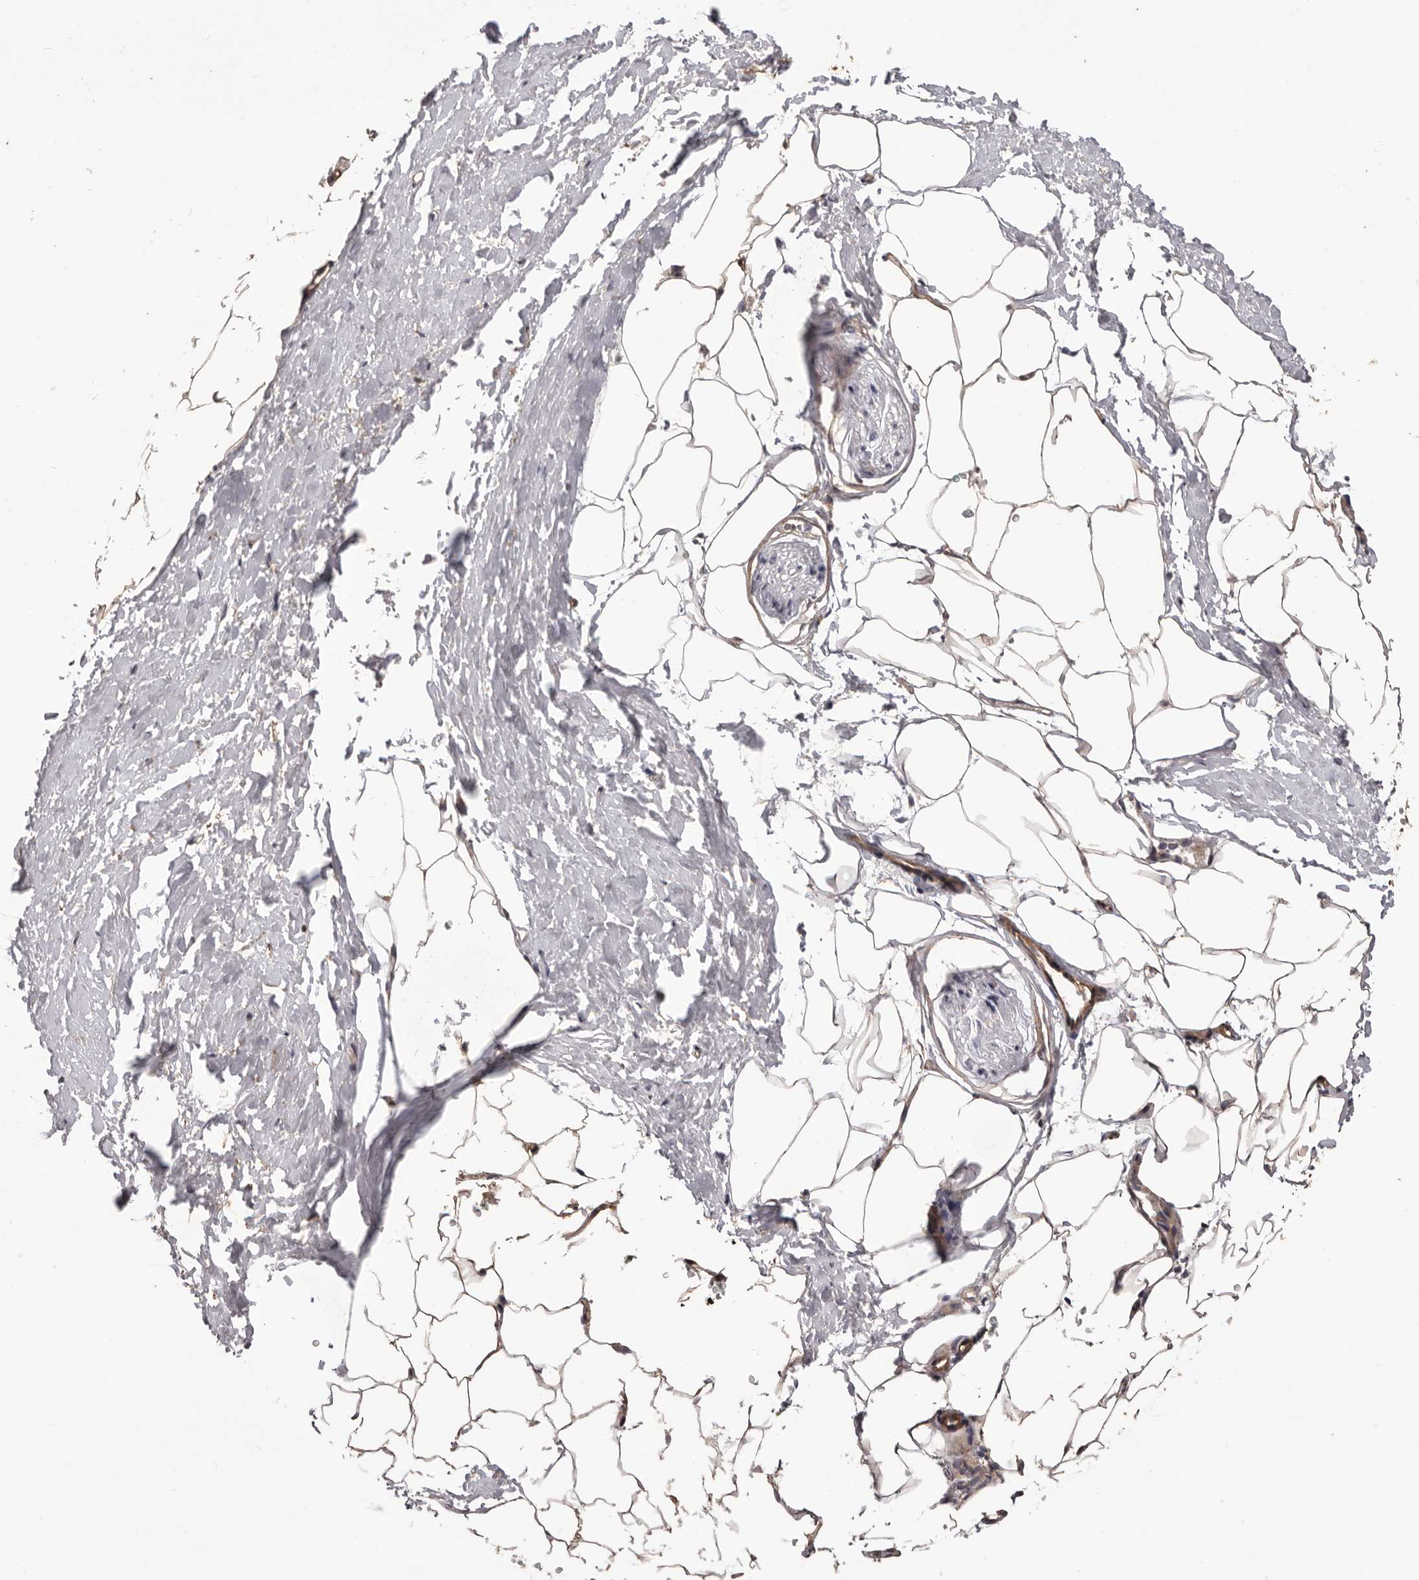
{"staining": {"intensity": "weak", "quantity": ">75%", "location": "cytoplasmic/membranous"}, "tissue": "adipose tissue", "cell_type": "Adipocytes", "image_type": "normal", "snomed": [{"axis": "morphology", "description": "Normal tissue, NOS"}, {"axis": "morphology", "description": "Adenocarcinoma, Low grade"}, {"axis": "topography", "description": "Prostate"}, {"axis": "topography", "description": "Peripheral nerve tissue"}], "caption": "Brown immunohistochemical staining in benign human adipose tissue shows weak cytoplasmic/membranous expression in about >75% of adipocytes. The protein is stained brown, and the nuclei are stained in blue (DAB (3,3'-diaminobenzidine) IHC with brightfield microscopy, high magnification).", "gene": "ADAMTS2", "patient": {"sex": "male", "age": 63}}